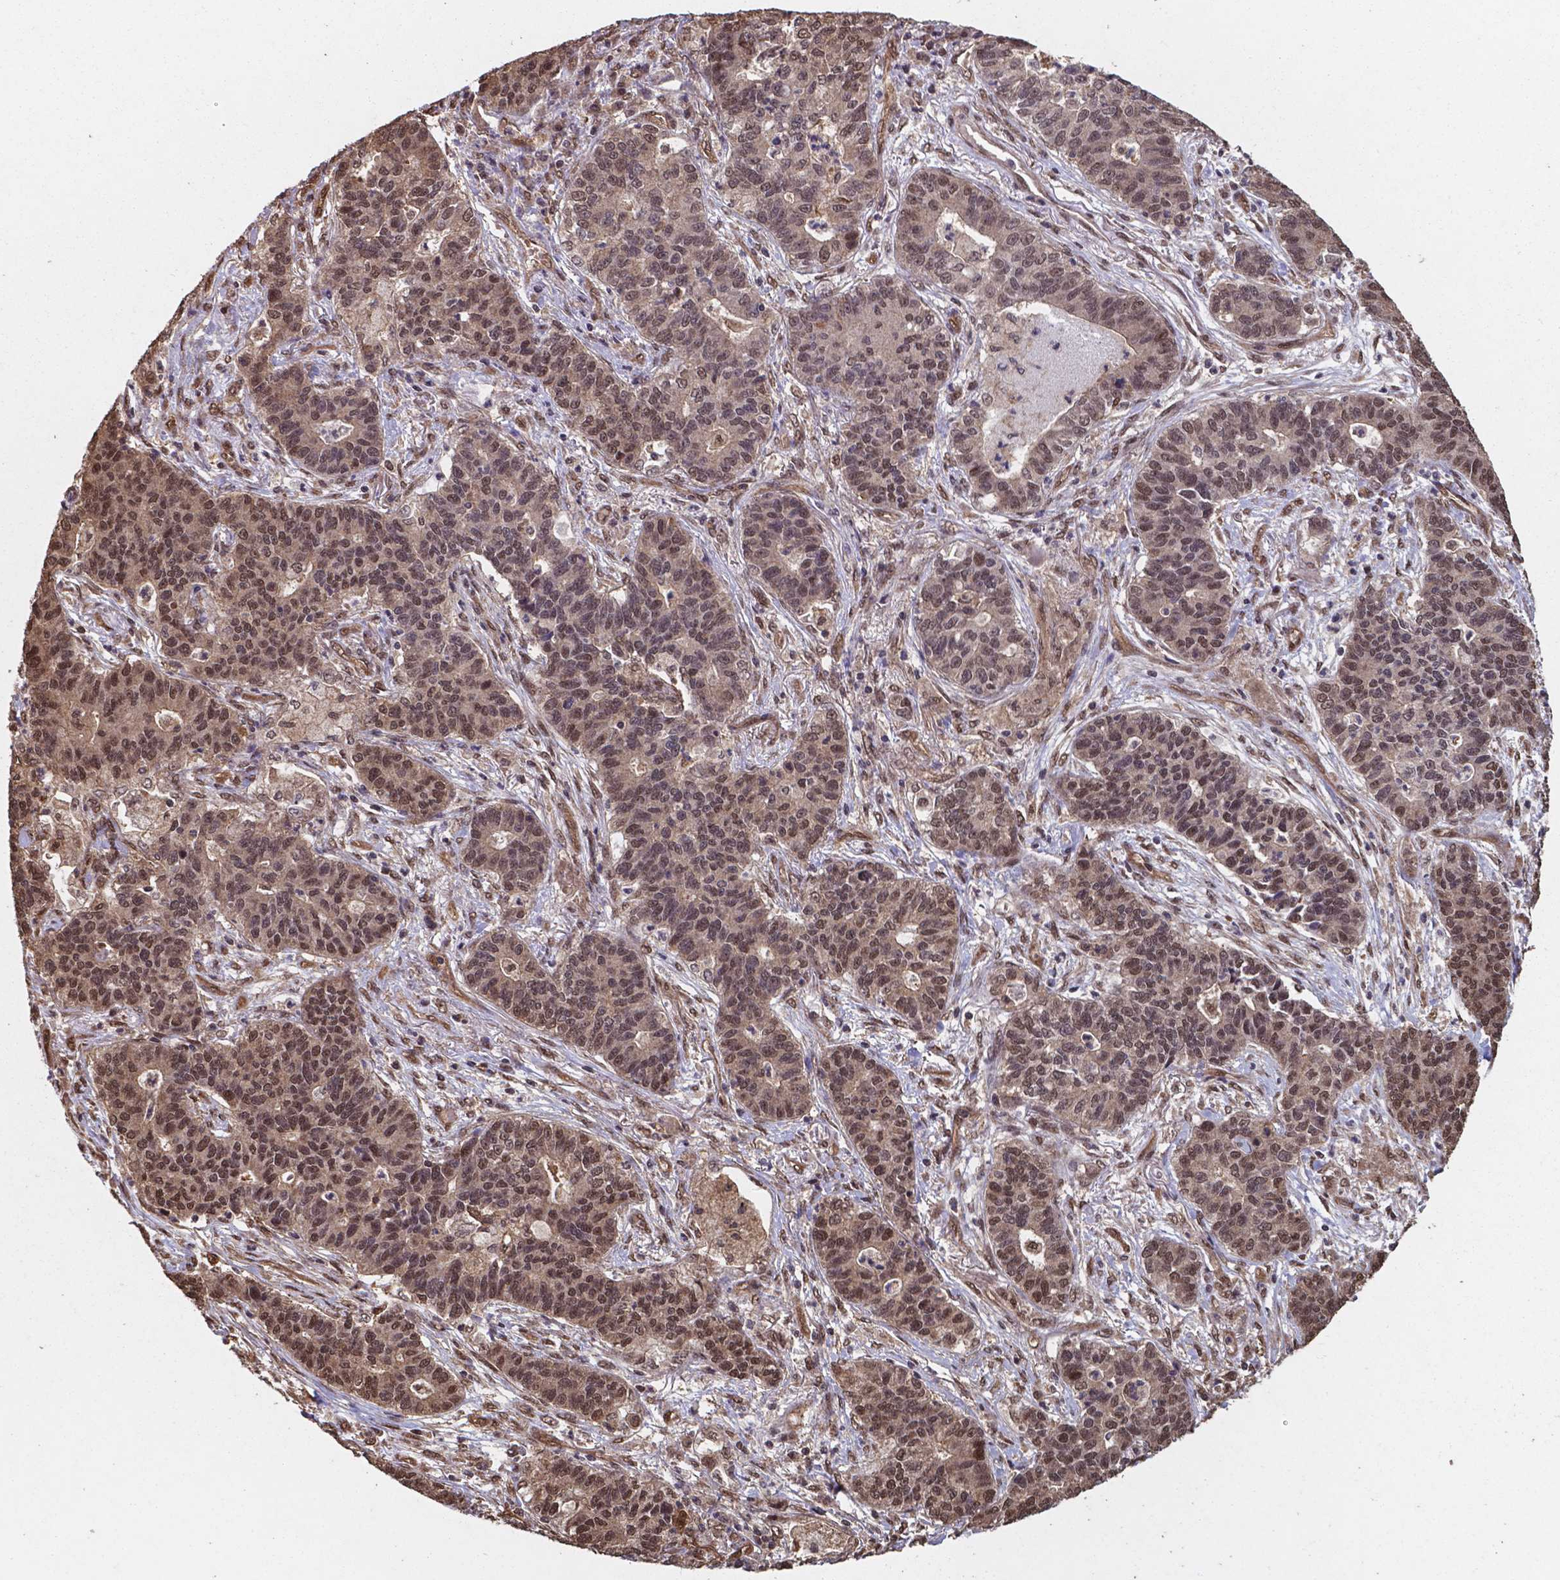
{"staining": {"intensity": "moderate", "quantity": "25%-75%", "location": "nuclear"}, "tissue": "lung cancer", "cell_type": "Tumor cells", "image_type": "cancer", "snomed": [{"axis": "morphology", "description": "Adenocarcinoma, NOS"}, {"axis": "topography", "description": "Lung"}], "caption": "Protein expression analysis of lung cancer (adenocarcinoma) demonstrates moderate nuclear expression in approximately 25%-75% of tumor cells.", "gene": "CHP2", "patient": {"sex": "female", "age": 57}}